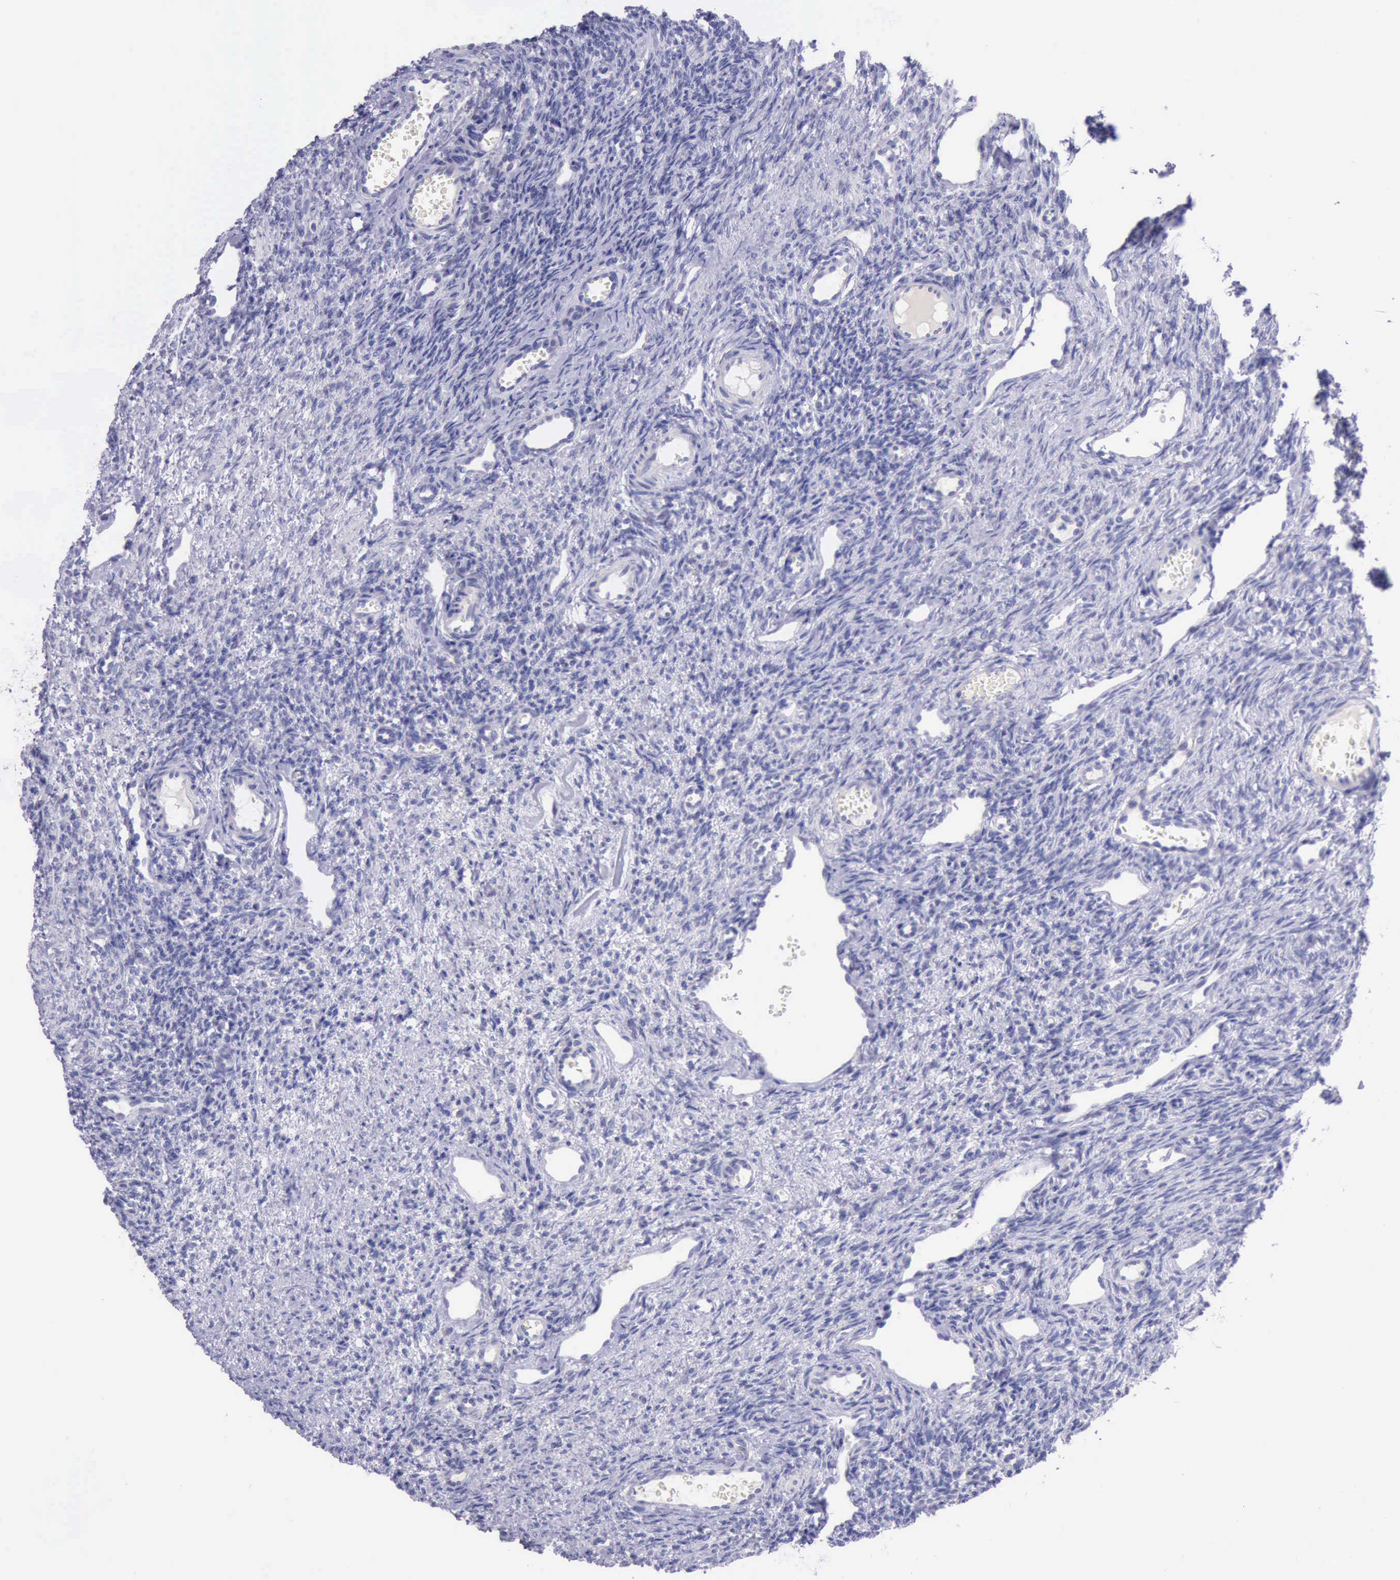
{"staining": {"intensity": "negative", "quantity": "none", "location": "none"}, "tissue": "ovary", "cell_type": "Follicle cells", "image_type": "normal", "snomed": [{"axis": "morphology", "description": "Normal tissue, NOS"}, {"axis": "topography", "description": "Ovary"}], "caption": "Follicle cells are negative for protein expression in normal human ovary. (DAB (3,3'-diaminobenzidine) immunohistochemistry (IHC) visualized using brightfield microscopy, high magnification).", "gene": "LRFN5", "patient": {"sex": "female", "age": 33}}